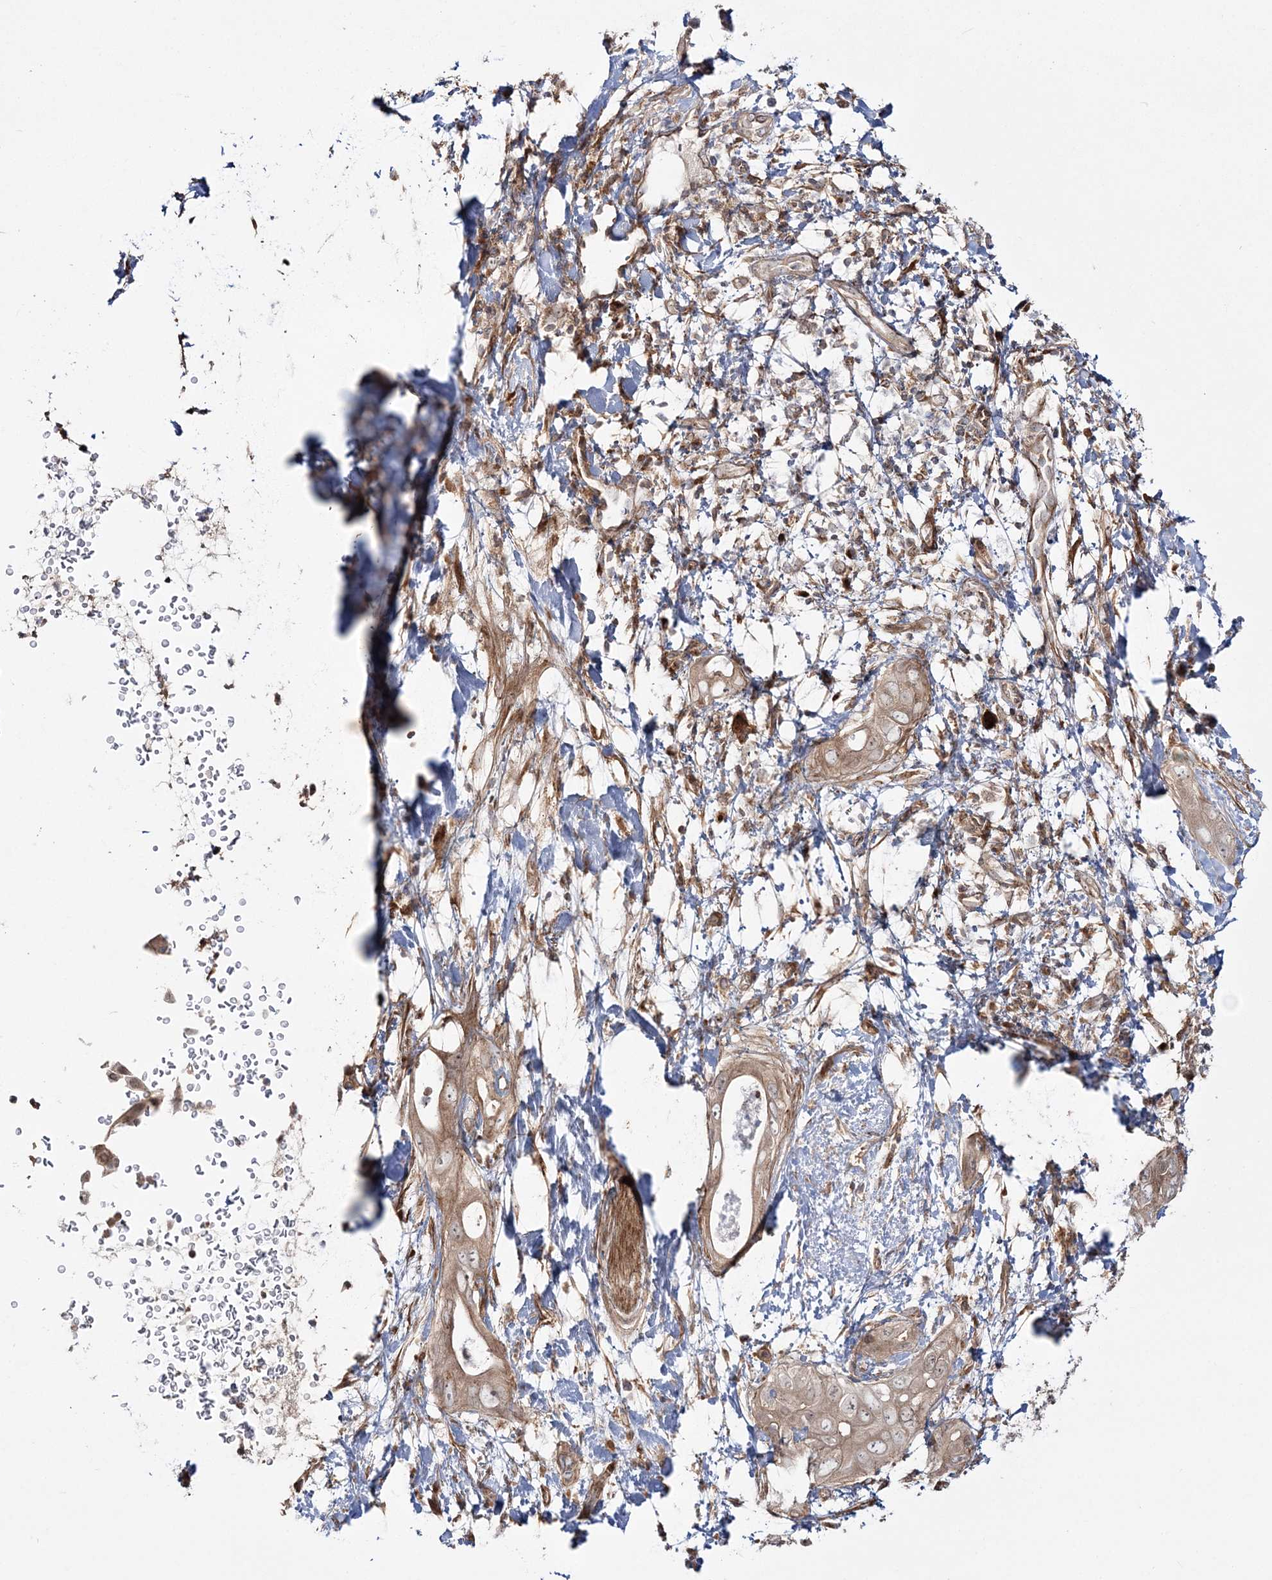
{"staining": {"intensity": "weak", "quantity": ">75%", "location": "cytoplasmic/membranous"}, "tissue": "pancreatic cancer", "cell_type": "Tumor cells", "image_type": "cancer", "snomed": [{"axis": "morphology", "description": "Adenocarcinoma, NOS"}, {"axis": "topography", "description": "Pancreas"}], "caption": "Pancreatic cancer tissue displays weak cytoplasmic/membranous positivity in about >75% of tumor cells", "gene": "MOCS2", "patient": {"sex": "female", "age": 78}}